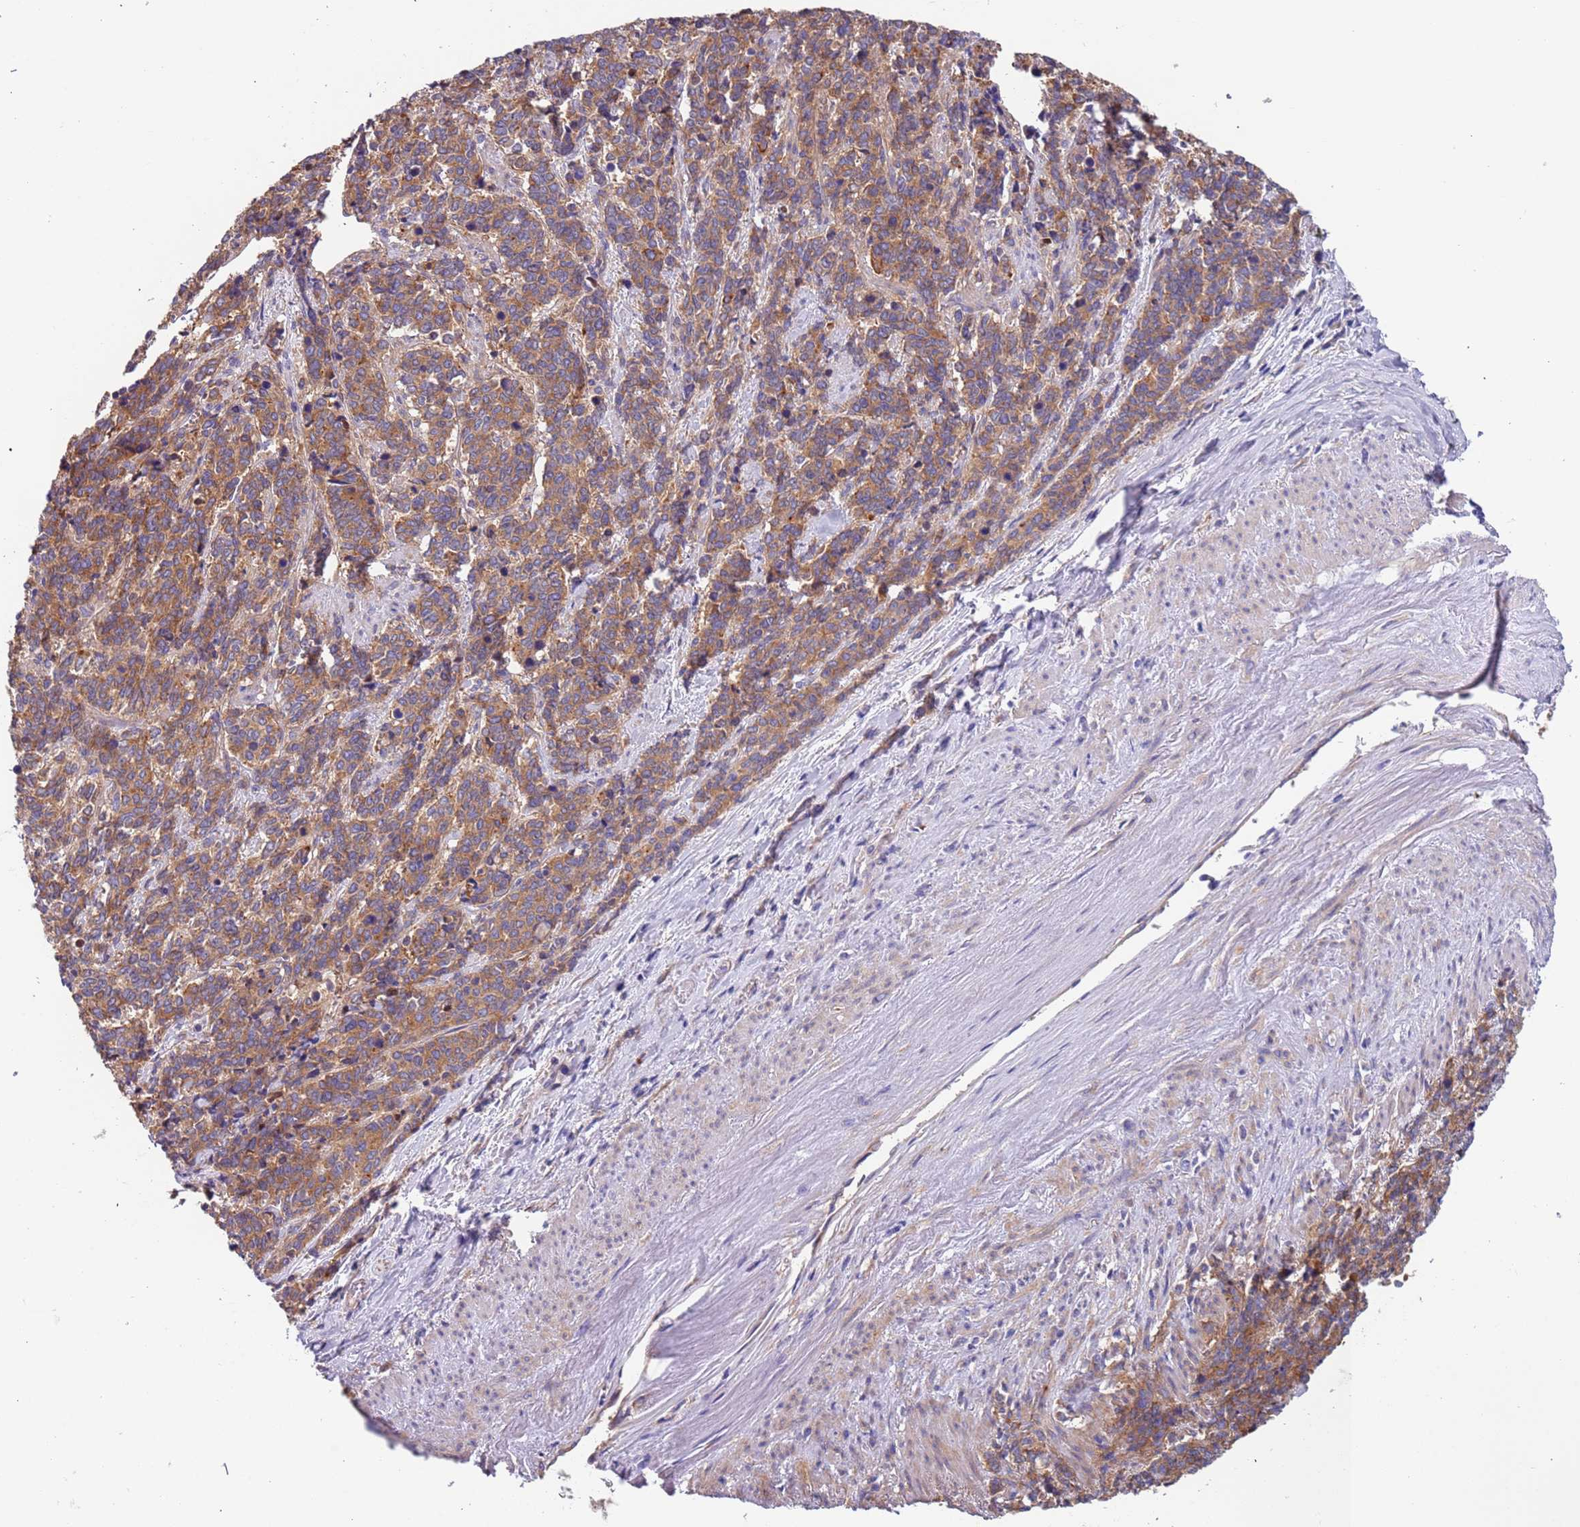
{"staining": {"intensity": "moderate", "quantity": ">75%", "location": "cytoplasmic/membranous"}, "tissue": "cervical cancer", "cell_type": "Tumor cells", "image_type": "cancer", "snomed": [{"axis": "morphology", "description": "Squamous cell carcinoma, NOS"}, {"axis": "topography", "description": "Cervix"}], "caption": "Squamous cell carcinoma (cervical) stained with a brown dye reveals moderate cytoplasmic/membranous positive expression in about >75% of tumor cells.", "gene": "LAMB4", "patient": {"sex": "female", "age": 60}}